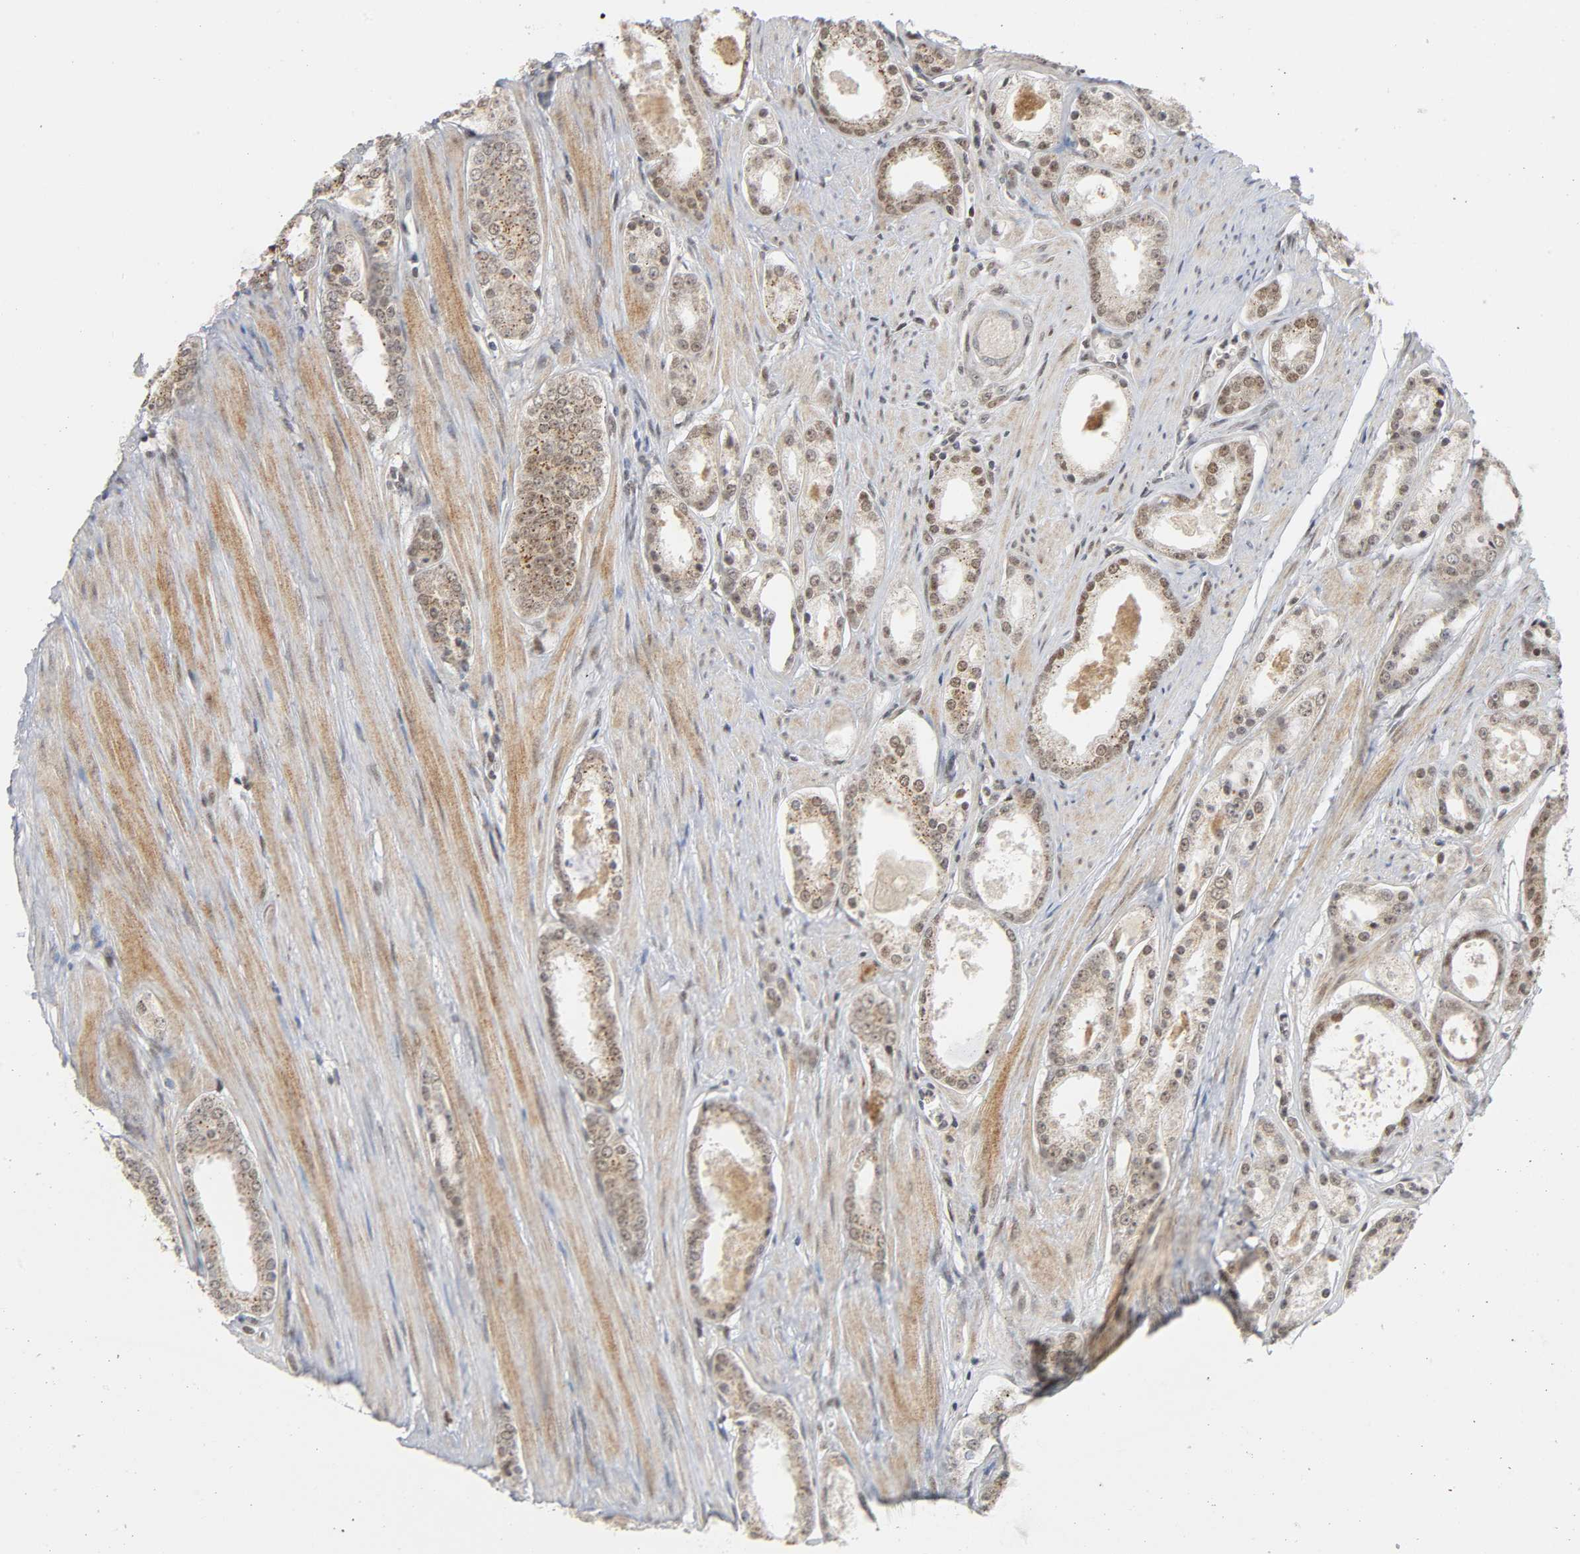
{"staining": {"intensity": "weak", "quantity": "25%-75%", "location": "cytoplasmic/membranous,nuclear"}, "tissue": "prostate cancer", "cell_type": "Tumor cells", "image_type": "cancer", "snomed": [{"axis": "morphology", "description": "Adenocarcinoma, Low grade"}, {"axis": "topography", "description": "Prostate"}], "caption": "Prostate cancer stained for a protein (brown) reveals weak cytoplasmic/membranous and nuclear positive positivity in approximately 25%-75% of tumor cells.", "gene": "KAT2B", "patient": {"sex": "male", "age": 57}}